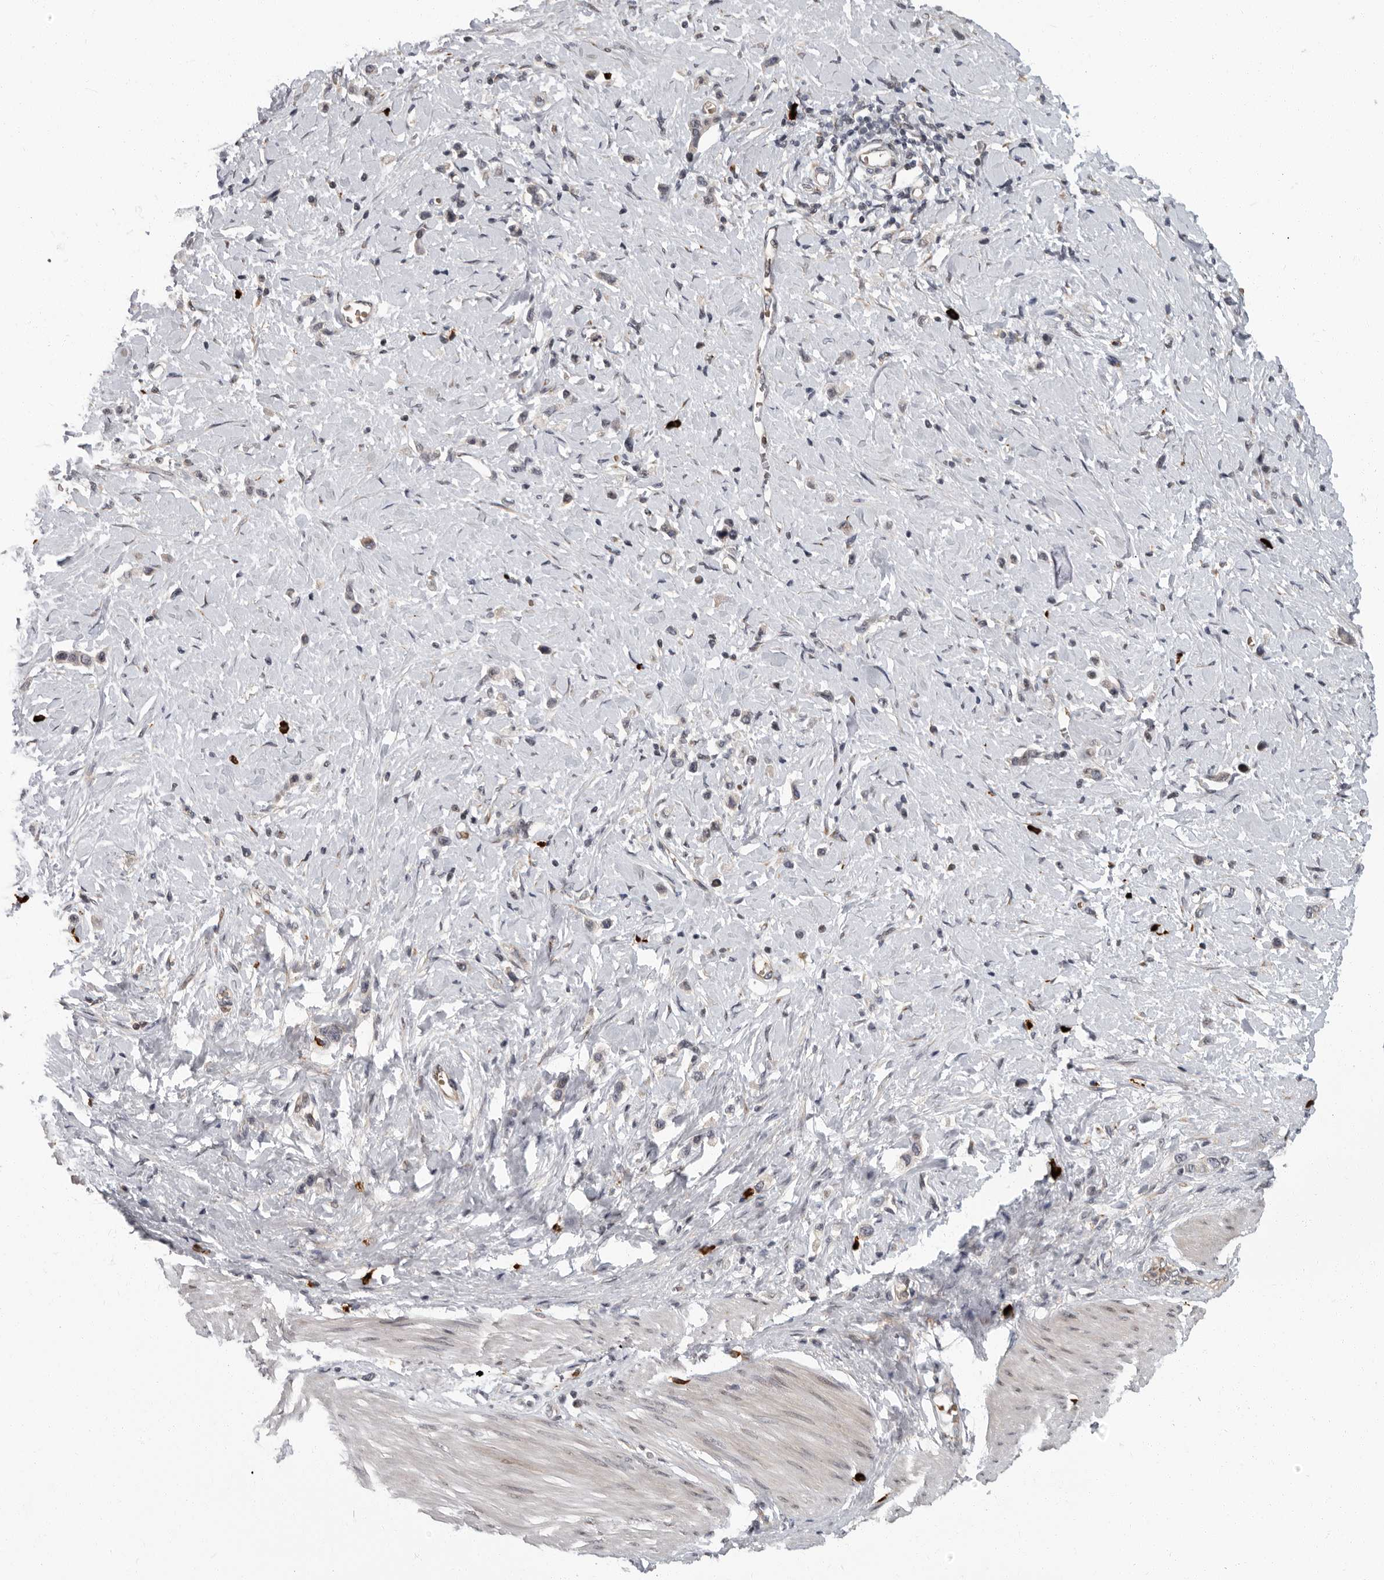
{"staining": {"intensity": "negative", "quantity": "none", "location": "none"}, "tissue": "stomach cancer", "cell_type": "Tumor cells", "image_type": "cancer", "snomed": [{"axis": "morphology", "description": "Adenocarcinoma, NOS"}, {"axis": "topography", "description": "Stomach"}], "caption": "Photomicrograph shows no protein staining in tumor cells of stomach cancer (adenocarcinoma) tissue.", "gene": "PDCD11", "patient": {"sex": "female", "age": 65}}